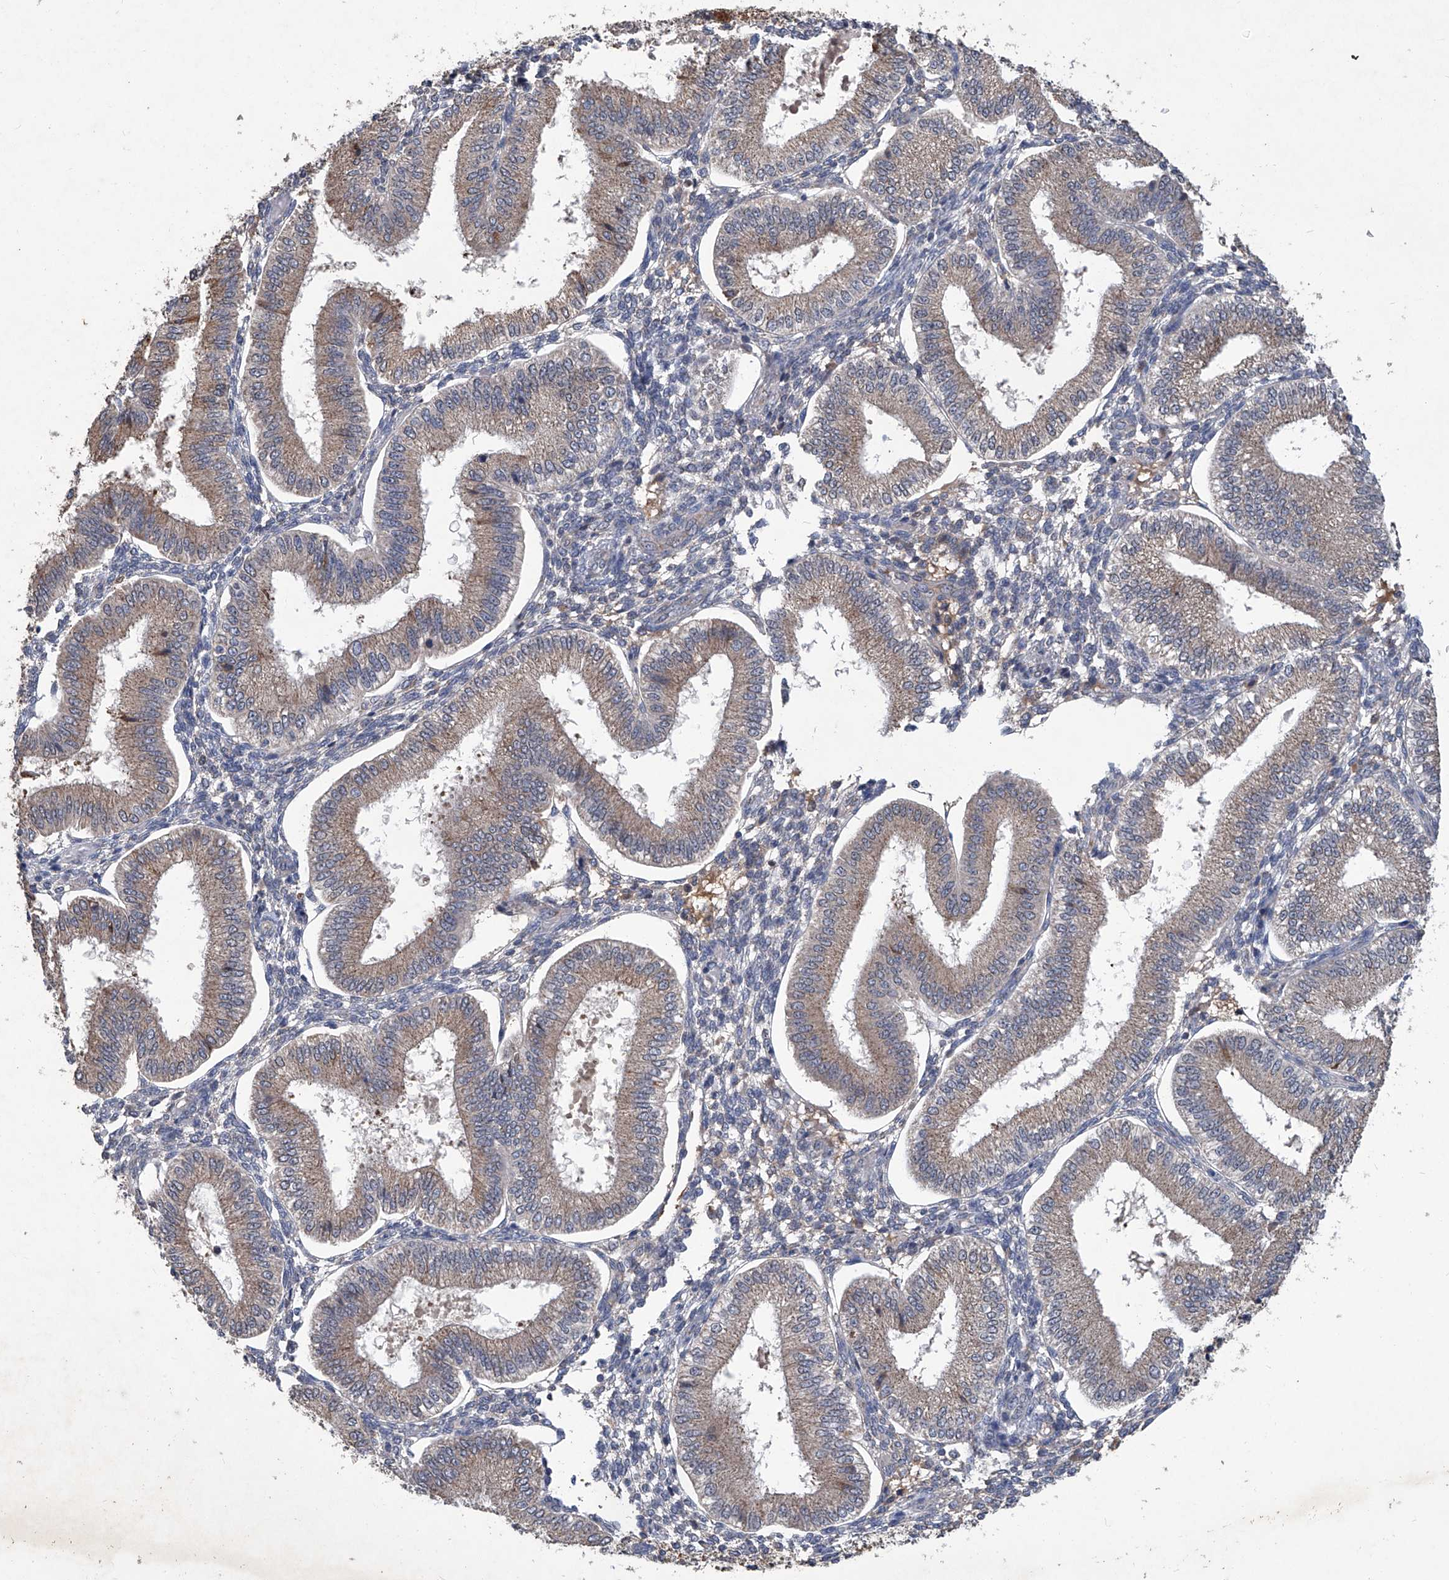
{"staining": {"intensity": "negative", "quantity": "none", "location": "none"}, "tissue": "endometrium", "cell_type": "Cells in endometrial stroma", "image_type": "normal", "snomed": [{"axis": "morphology", "description": "Normal tissue, NOS"}, {"axis": "topography", "description": "Endometrium"}], "caption": "Immunohistochemistry (IHC) image of benign endometrium: endometrium stained with DAB (3,3'-diaminobenzidine) displays no significant protein expression in cells in endometrial stroma. (Stains: DAB (3,3'-diaminobenzidine) immunohistochemistry (IHC) with hematoxylin counter stain, Microscopy: brightfield microscopy at high magnification).", "gene": "PCSK5", "patient": {"sex": "female", "age": 39}}